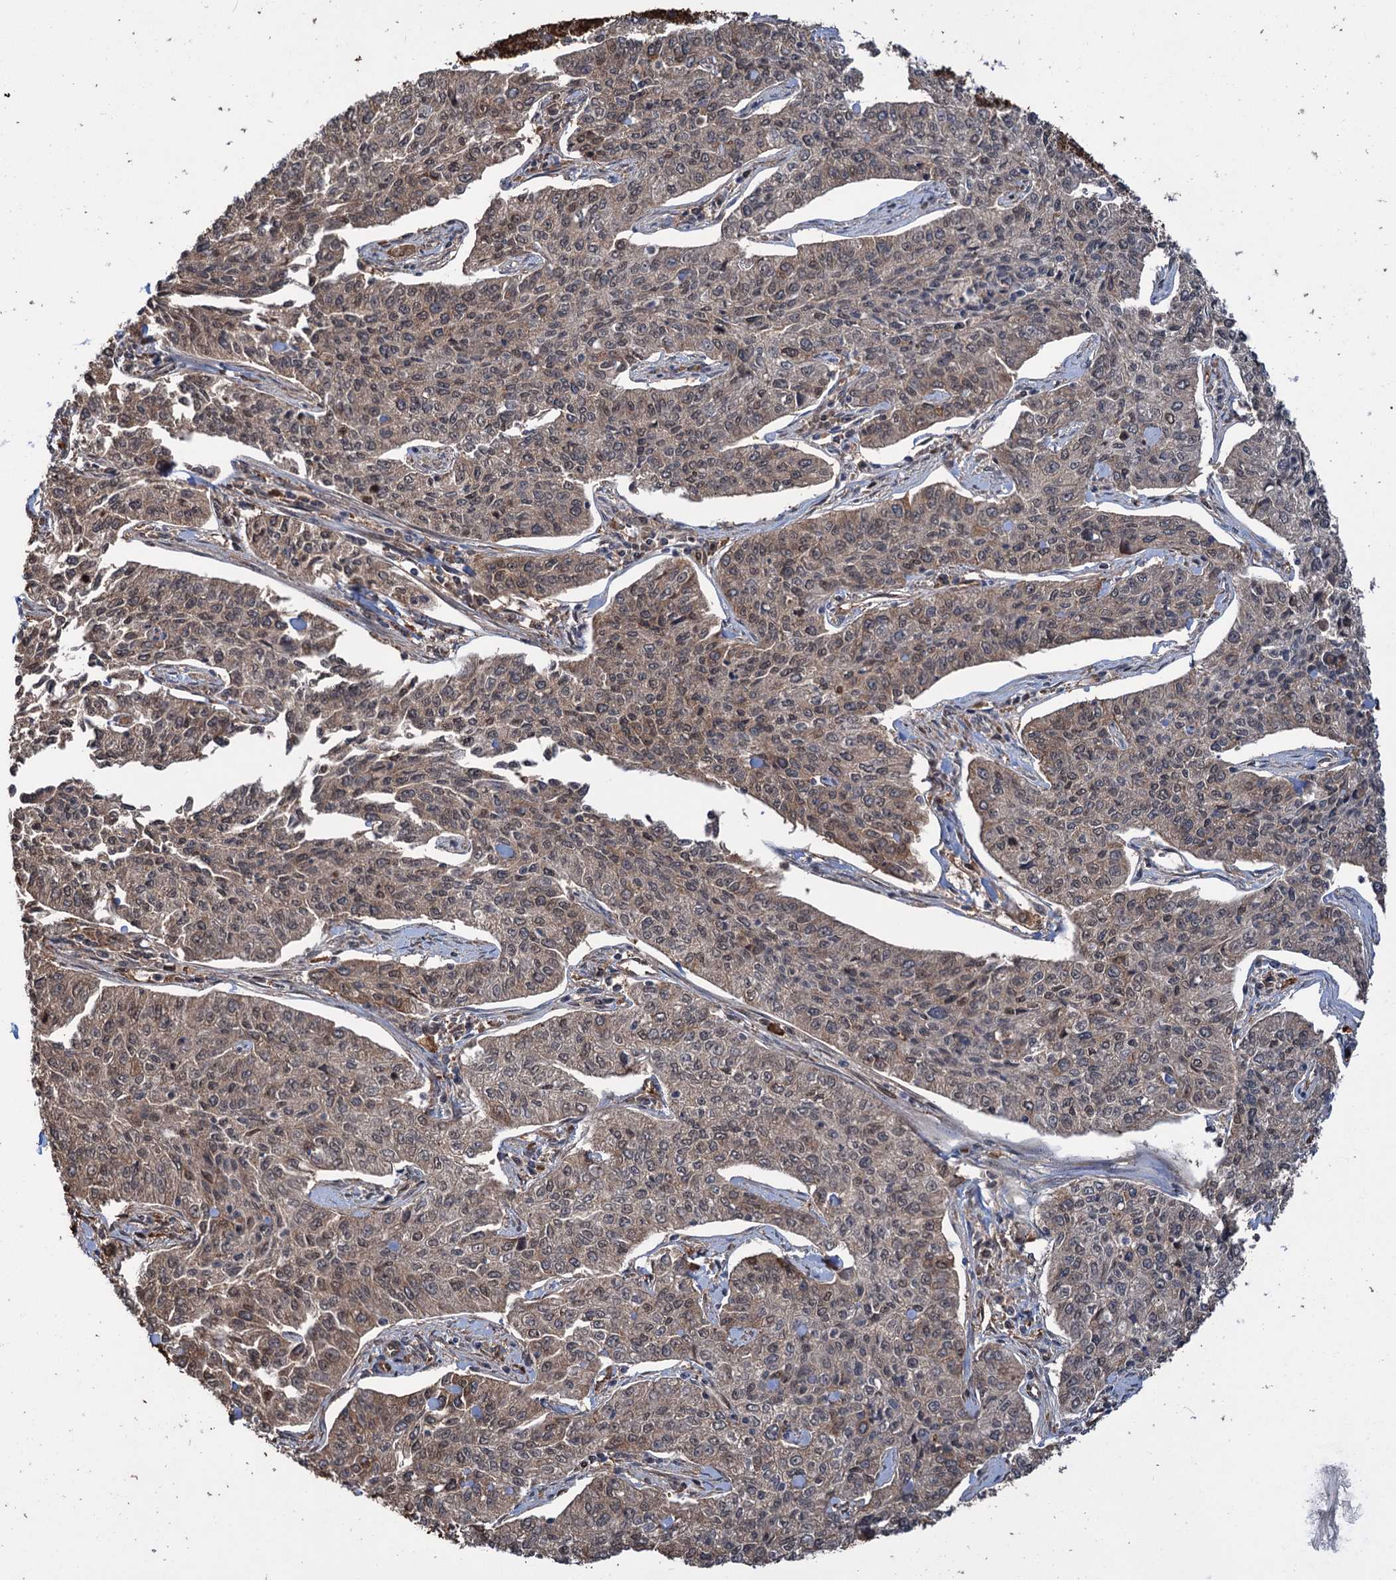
{"staining": {"intensity": "moderate", "quantity": "25%-75%", "location": "cytoplasmic/membranous"}, "tissue": "cervical cancer", "cell_type": "Tumor cells", "image_type": "cancer", "snomed": [{"axis": "morphology", "description": "Squamous cell carcinoma, NOS"}, {"axis": "topography", "description": "Cervix"}], "caption": "Protein expression analysis of human cervical cancer (squamous cell carcinoma) reveals moderate cytoplasmic/membranous expression in approximately 25%-75% of tumor cells.", "gene": "NCAPD2", "patient": {"sex": "female", "age": 35}}